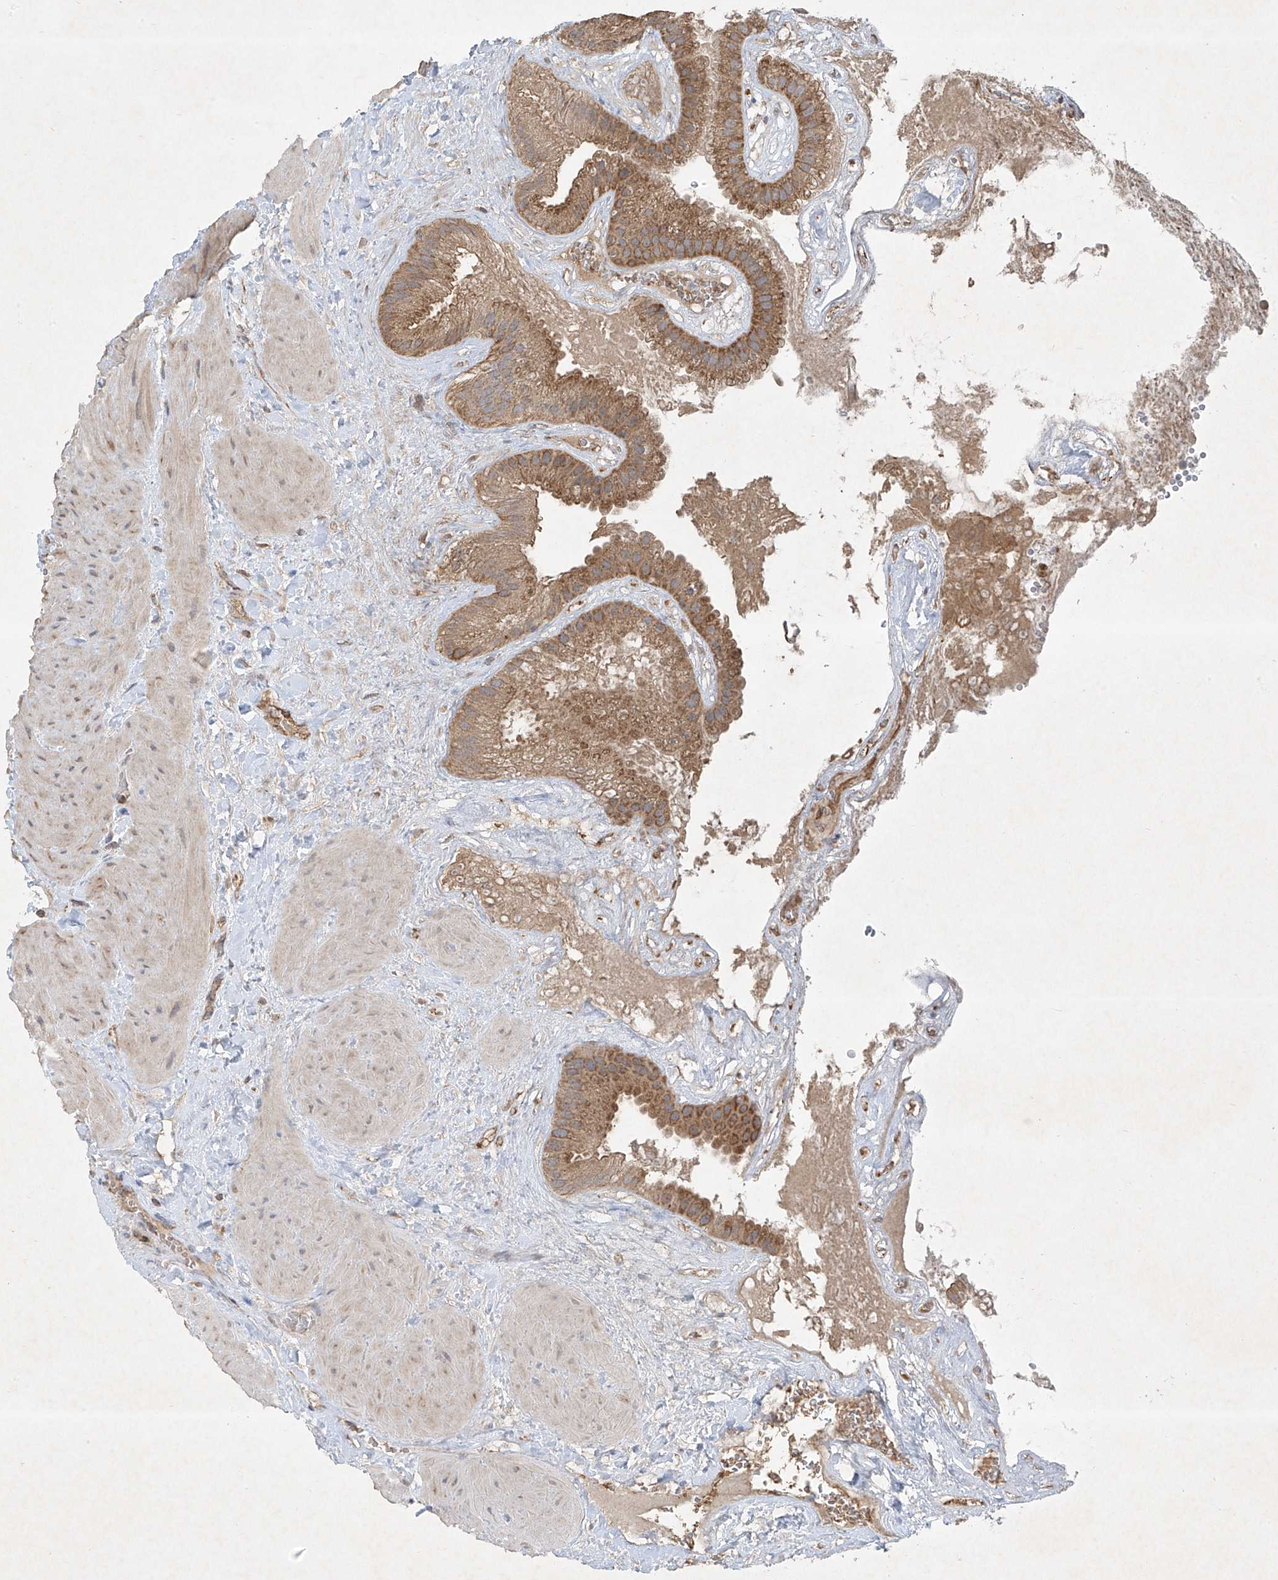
{"staining": {"intensity": "moderate", "quantity": ">75%", "location": "cytoplasmic/membranous"}, "tissue": "gallbladder", "cell_type": "Glandular cells", "image_type": "normal", "snomed": [{"axis": "morphology", "description": "Normal tissue, NOS"}, {"axis": "topography", "description": "Gallbladder"}], "caption": "Immunohistochemical staining of unremarkable gallbladder exhibits moderate cytoplasmic/membranous protein staining in about >75% of glandular cells. The protein of interest is stained brown, and the nuclei are stained in blue (DAB IHC with brightfield microscopy, high magnification).", "gene": "UQCC1", "patient": {"sex": "male", "age": 55}}